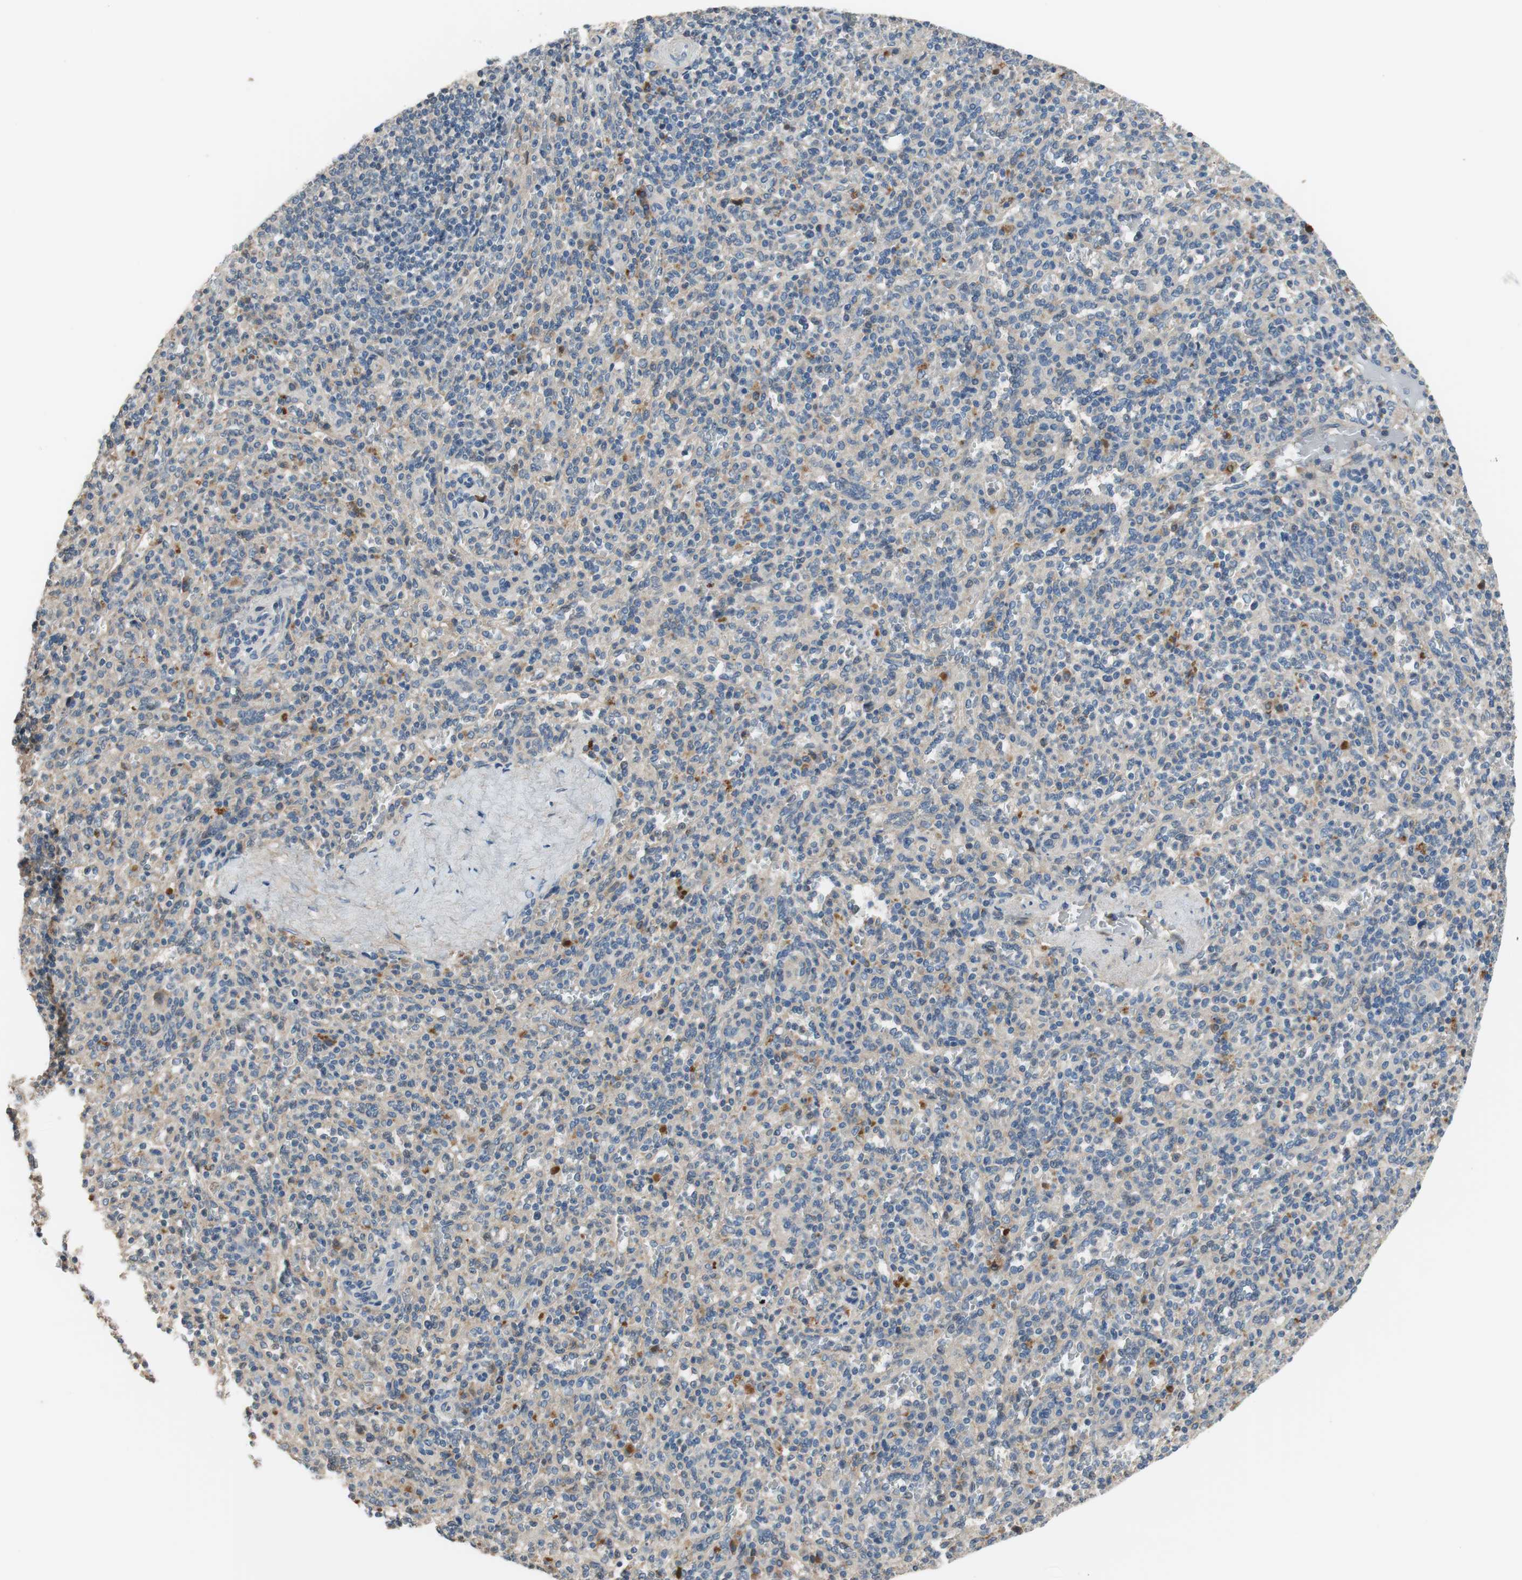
{"staining": {"intensity": "negative", "quantity": "none", "location": "none"}, "tissue": "spleen", "cell_type": "Cells in red pulp", "image_type": "normal", "snomed": [{"axis": "morphology", "description": "Normal tissue, NOS"}, {"axis": "topography", "description": "Spleen"}], "caption": "Immunohistochemistry of normal spleen shows no positivity in cells in red pulp.", "gene": "C4A", "patient": {"sex": "male", "age": 36}}